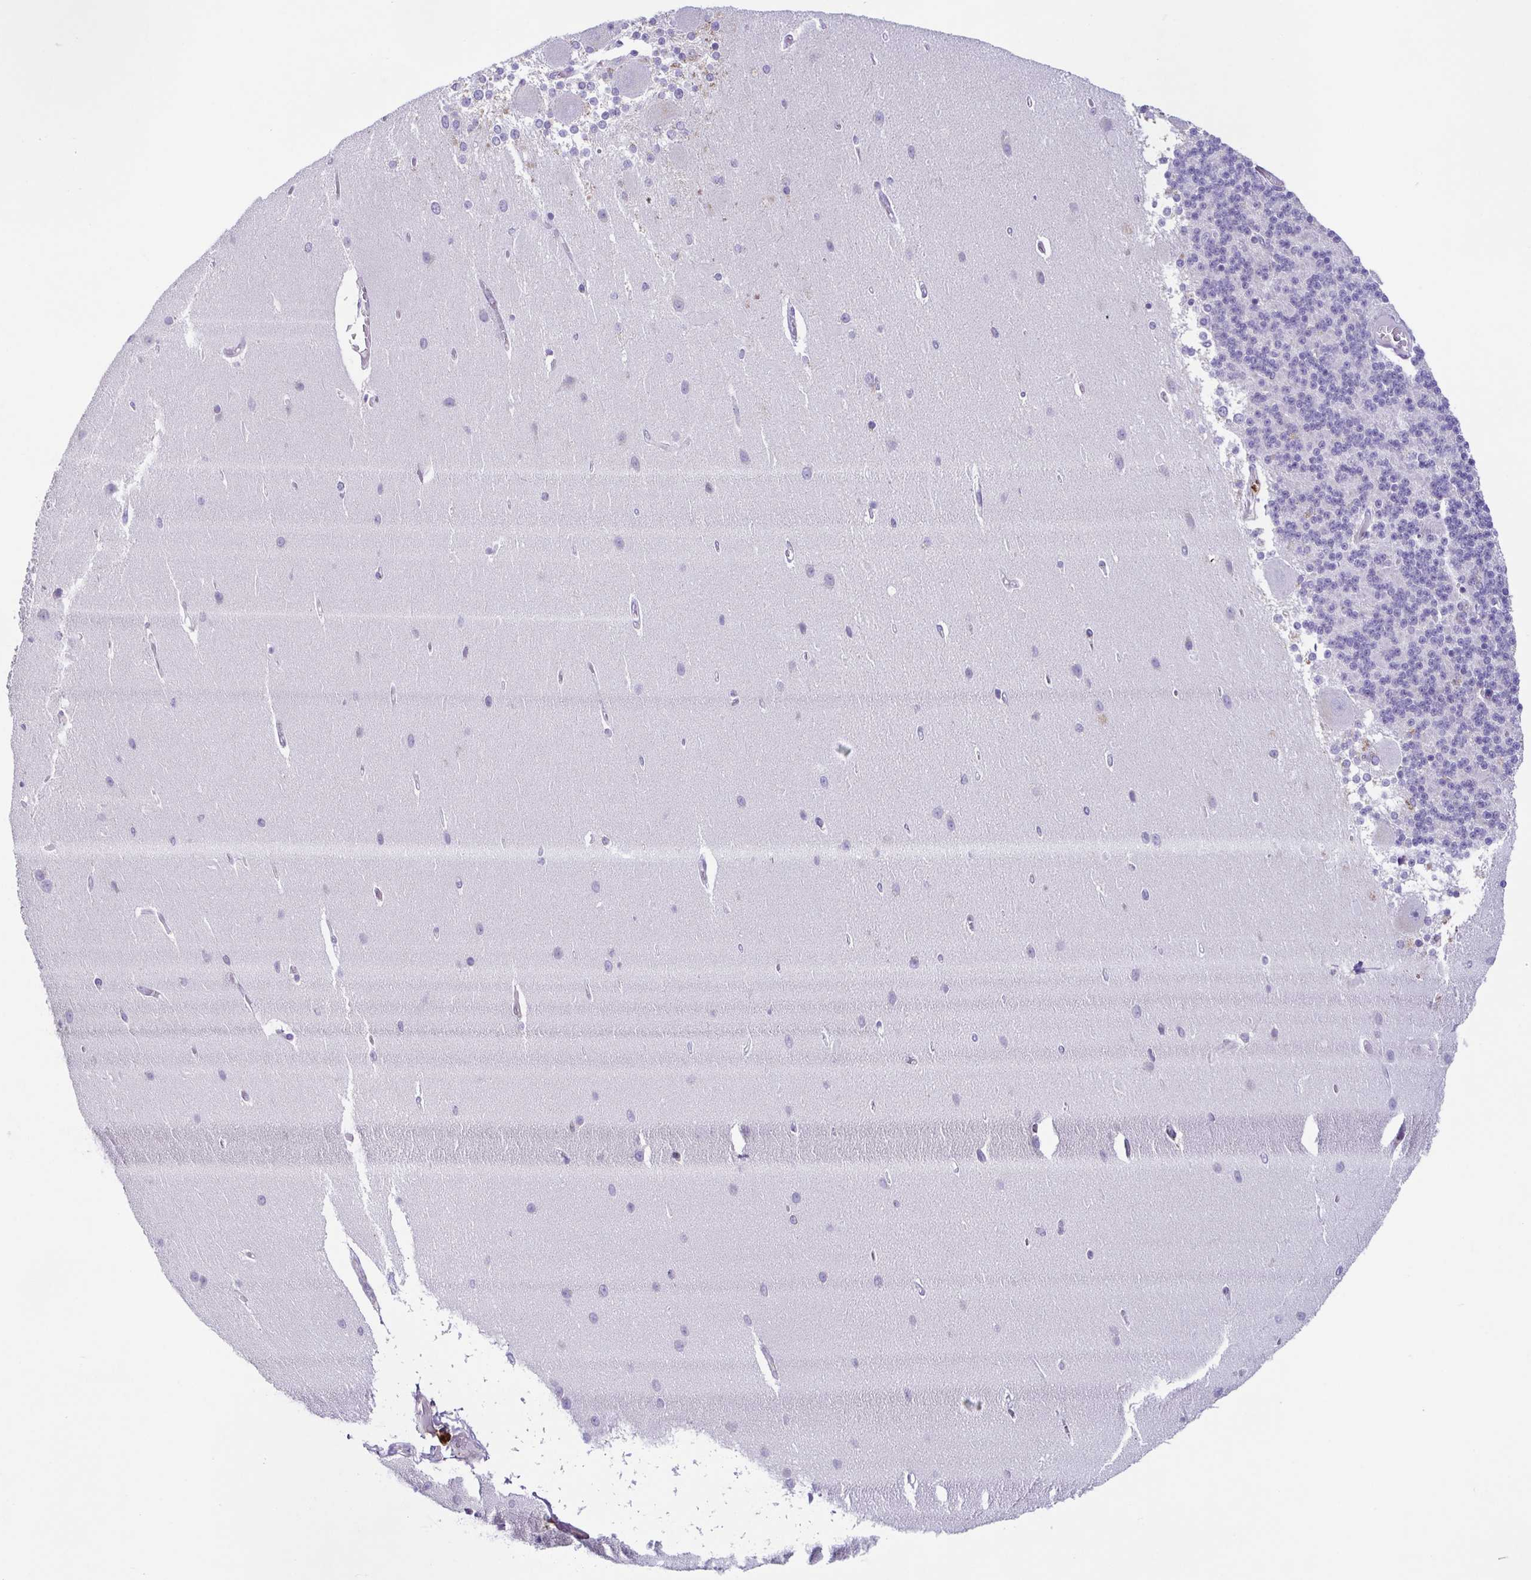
{"staining": {"intensity": "negative", "quantity": "none", "location": "none"}, "tissue": "cerebellum", "cell_type": "Cells in granular layer", "image_type": "normal", "snomed": [{"axis": "morphology", "description": "Normal tissue, NOS"}, {"axis": "topography", "description": "Cerebellum"}], "caption": "The image exhibits no staining of cells in granular layer in normal cerebellum. (DAB immunohistochemistry (IHC) visualized using brightfield microscopy, high magnification).", "gene": "COL17A1", "patient": {"sex": "female", "age": 54}}